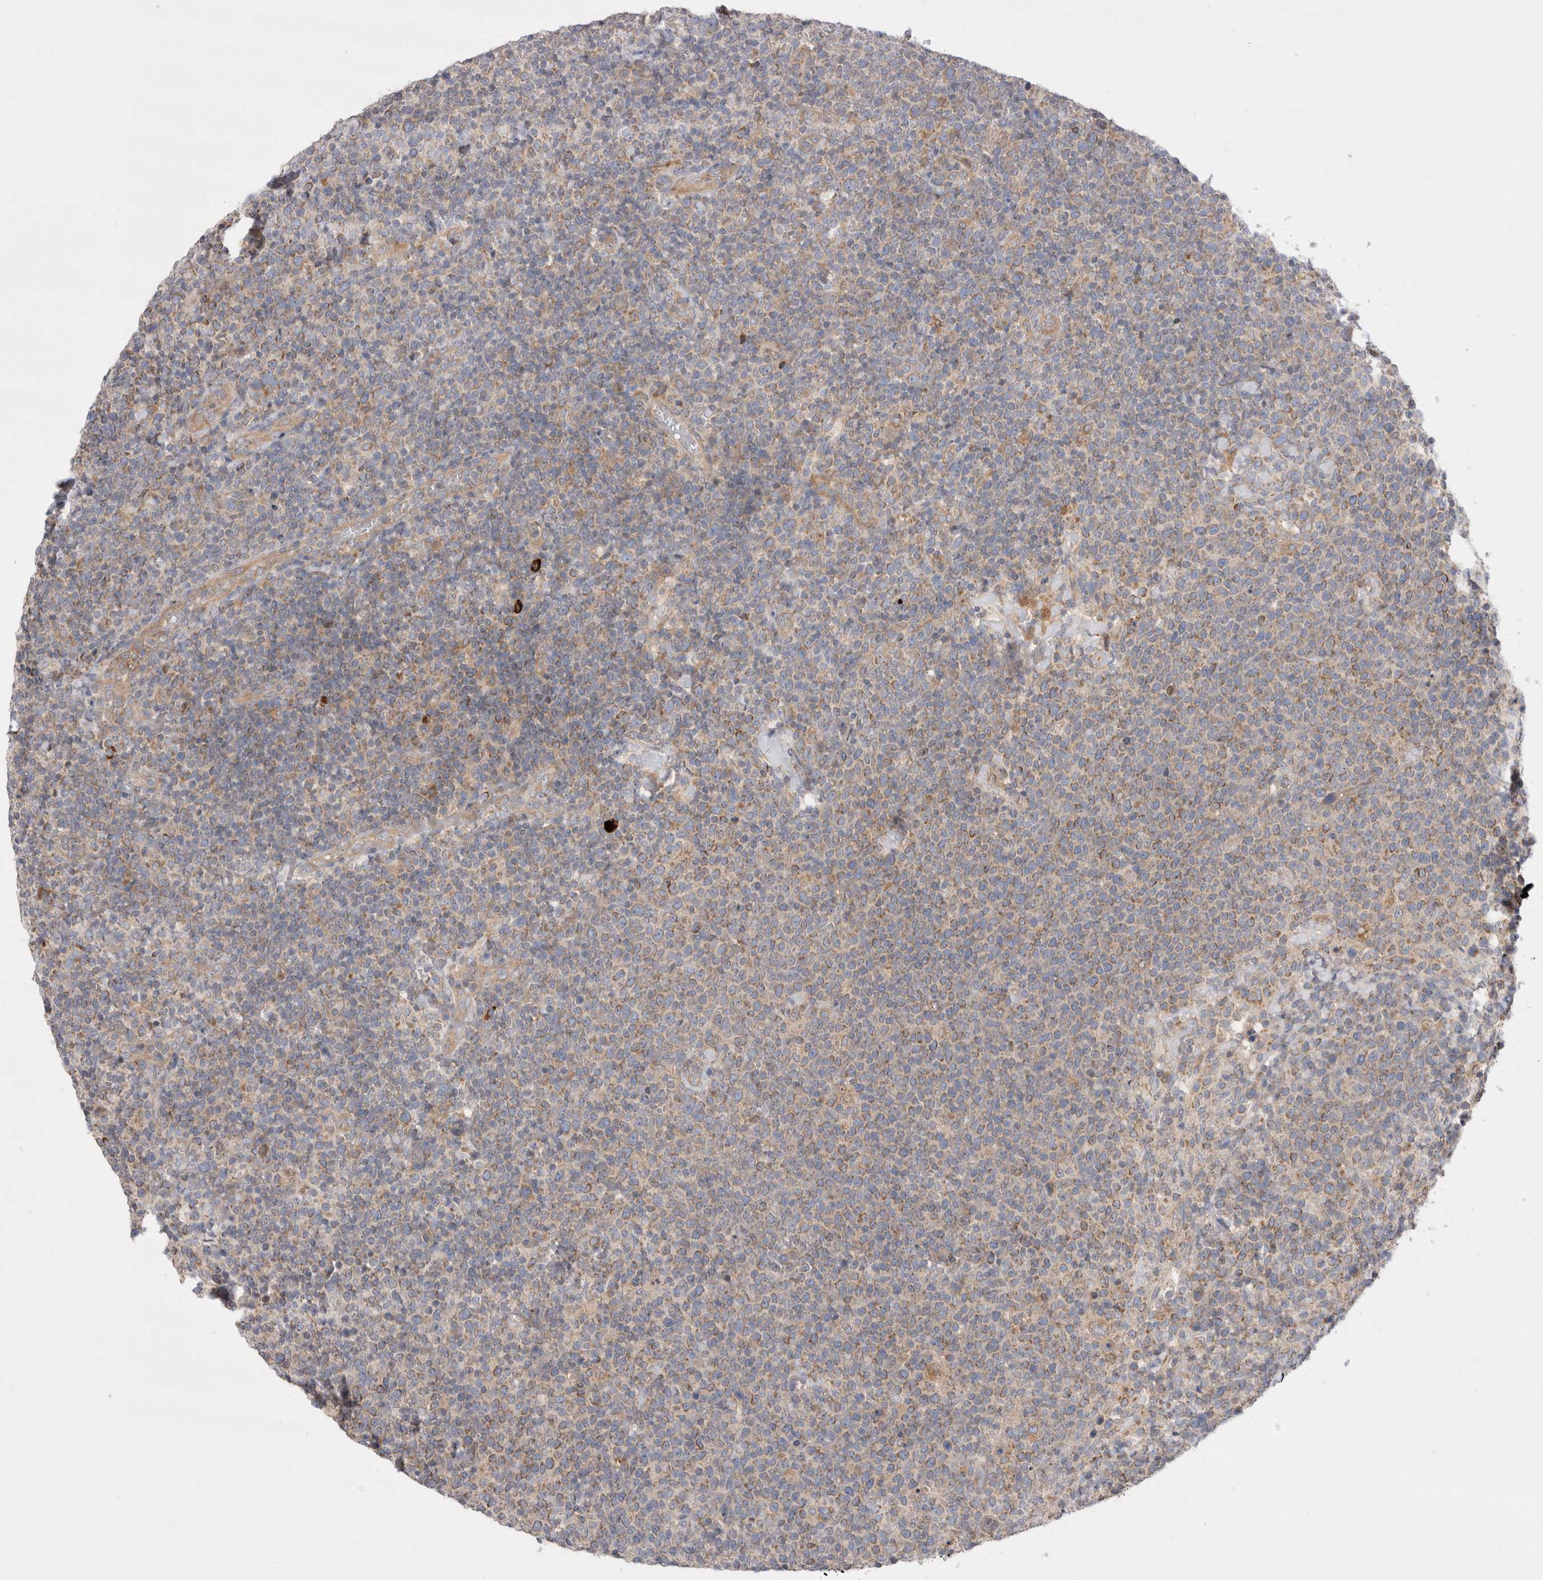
{"staining": {"intensity": "weak", "quantity": "<25%", "location": "cytoplasmic/membranous"}, "tissue": "lymphoma", "cell_type": "Tumor cells", "image_type": "cancer", "snomed": [{"axis": "morphology", "description": "Malignant lymphoma, non-Hodgkin's type, High grade"}, {"axis": "topography", "description": "Lymph node"}], "caption": "Tumor cells show no significant protein expression in malignant lymphoma, non-Hodgkin's type (high-grade).", "gene": "TBC1D16", "patient": {"sex": "male", "age": 61}}